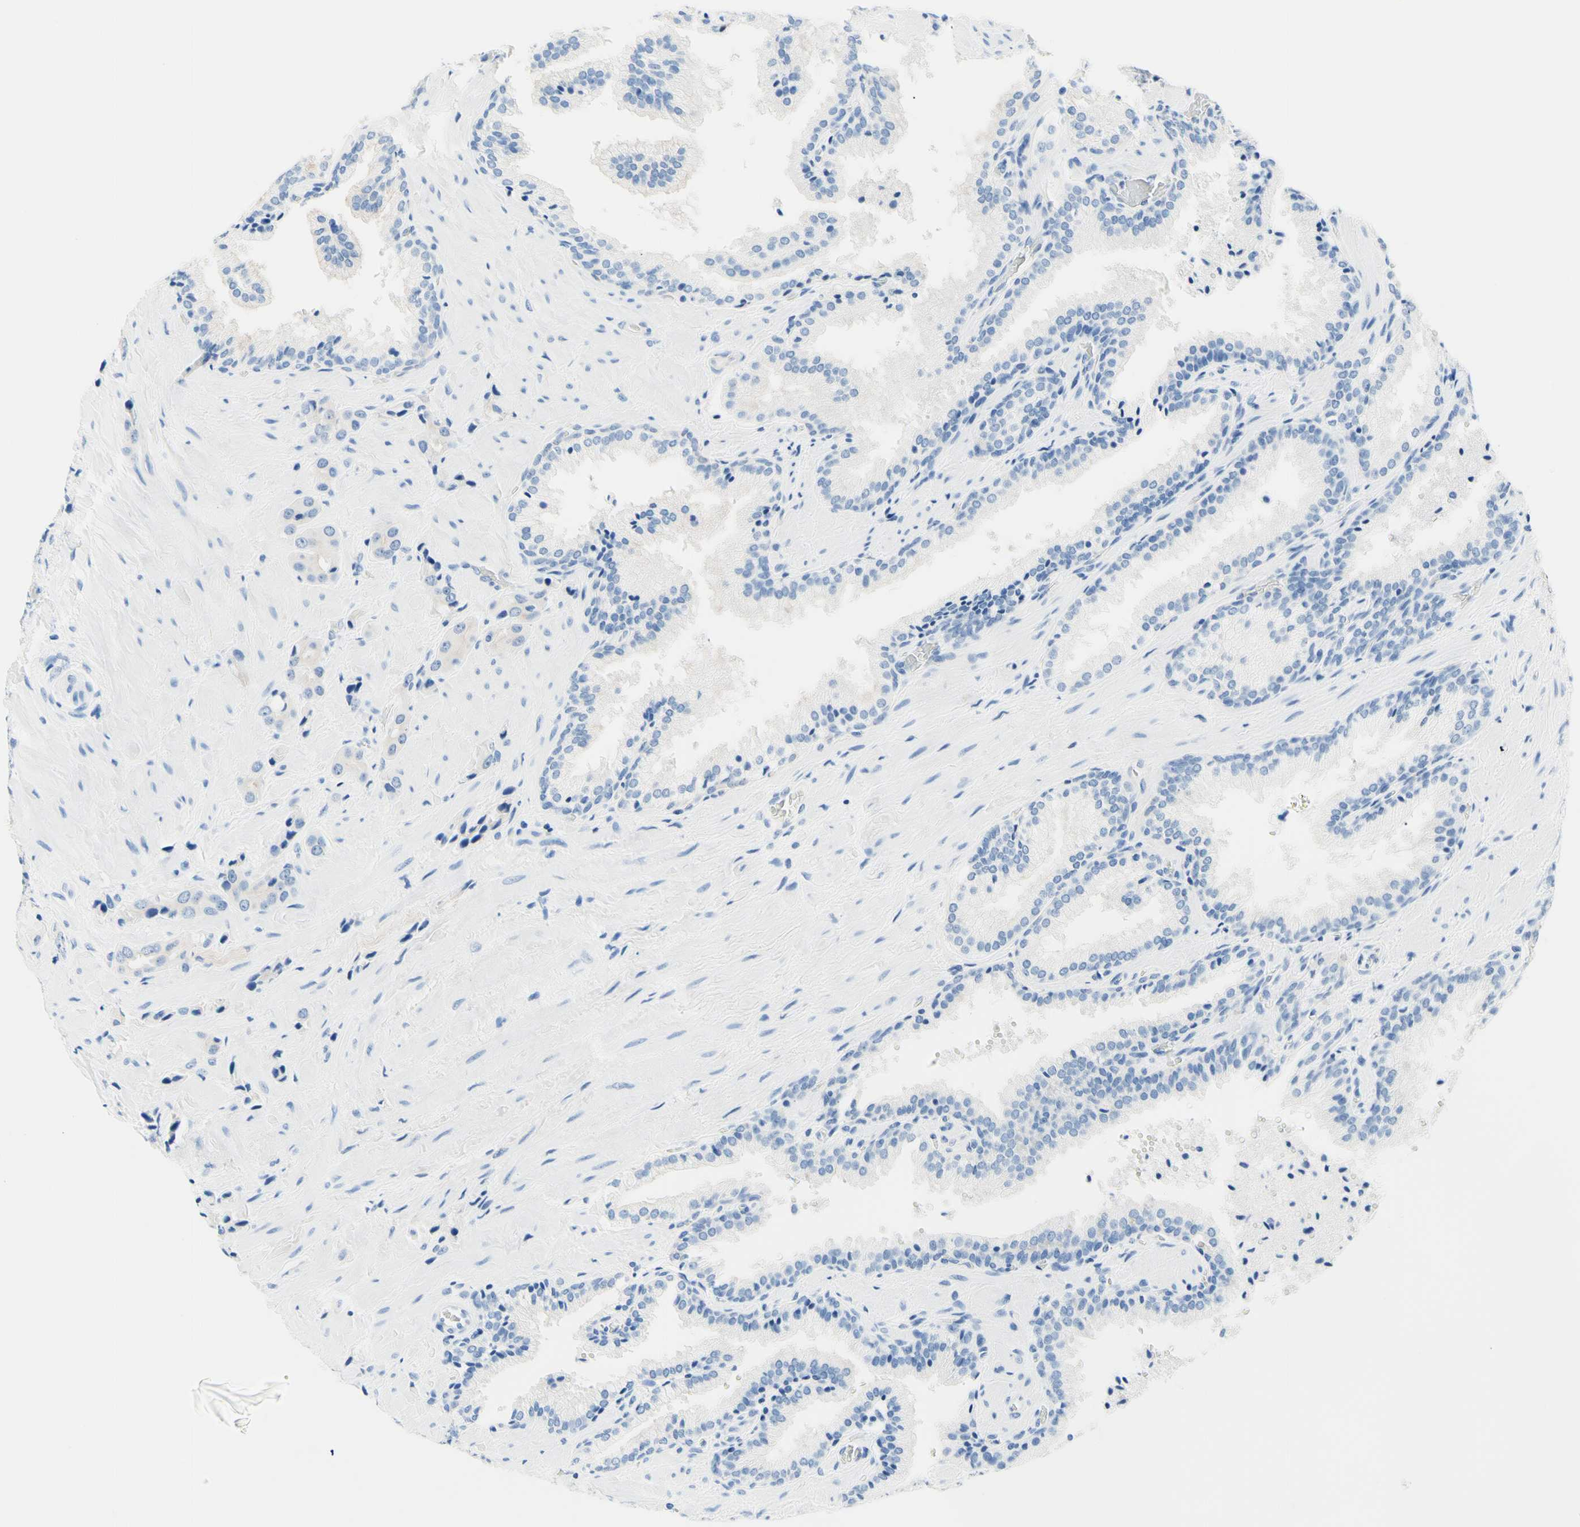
{"staining": {"intensity": "negative", "quantity": "none", "location": "none"}, "tissue": "prostate cancer", "cell_type": "Tumor cells", "image_type": "cancer", "snomed": [{"axis": "morphology", "description": "Adenocarcinoma, High grade"}, {"axis": "topography", "description": "Prostate"}], "caption": "A high-resolution photomicrograph shows immunohistochemistry staining of prostate cancer, which displays no significant expression in tumor cells.", "gene": "HPCA", "patient": {"sex": "male", "age": 64}}